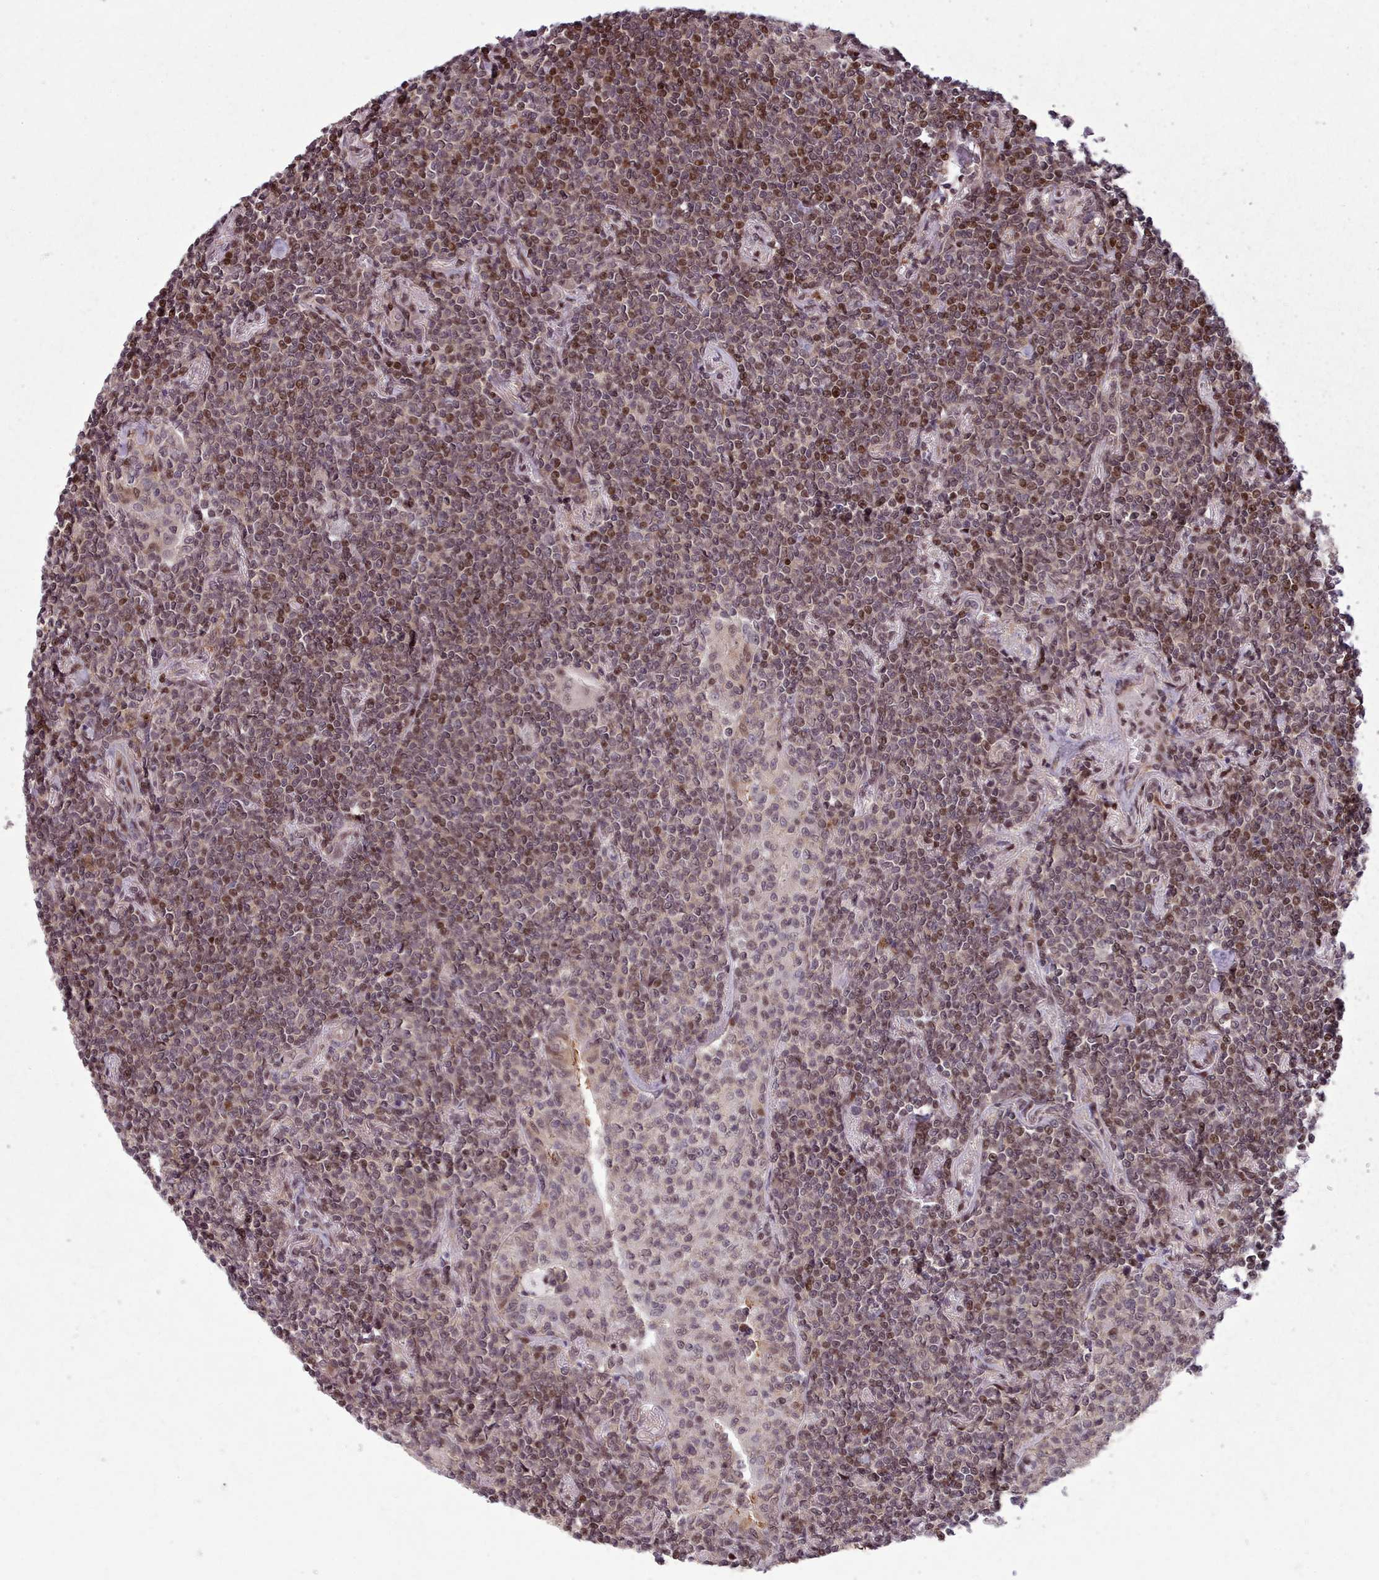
{"staining": {"intensity": "moderate", "quantity": "25%-75%", "location": "nuclear"}, "tissue": "lymphoma", "cell_type": "Tumor cells", "image_type": "cancer", "snomed": [{"axis": "morphology", "description": "Malignant lymphoma, non-Hodgkin's type, Low grade"}, {"axis": "topography", "description": "Lung"}], "caption": "Protein staining of malignant lymphoma, non-Hodgkin's type (low-grade) tissue demonstrates moderate nuclear expression in about 25%-75% of tumor cells.", "gene": "ENSA", "patient": {"sex": "female", "age": 71}}